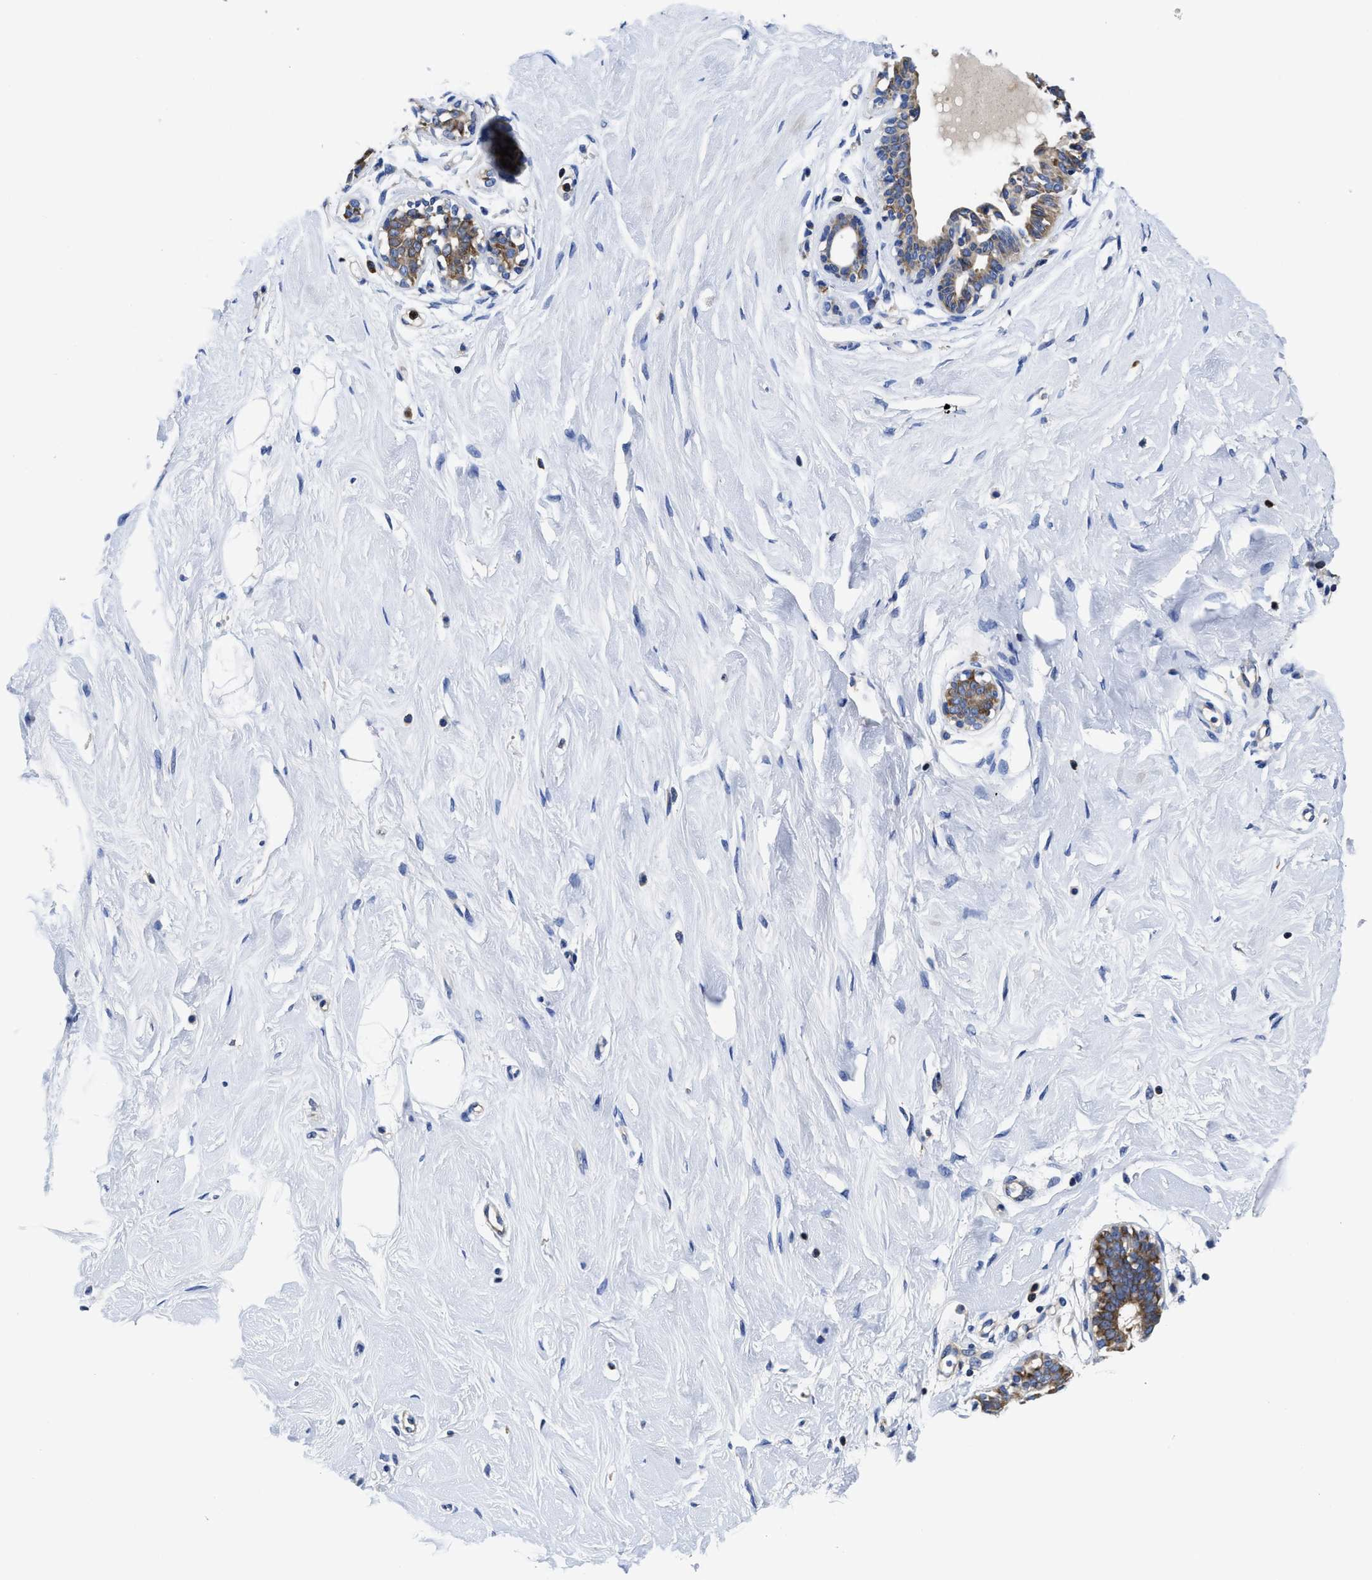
{"staining": {"intensity": "negative", "quantity": "none", "location": "none"}, "tissue": "breast", "cell_type": "Adipocytes", "image_type": "normal", "snomed": [{"axis": "morphology", "description": "Normal tissue, NOS"}, {"axis": "topography", "description": "Breast"}], "caption": "Breast stained for a protein using immunohistochemistry reveals no staining adipocytes.", "gene": "YARS1", "patient": {"sex": "female", "age": 23}}